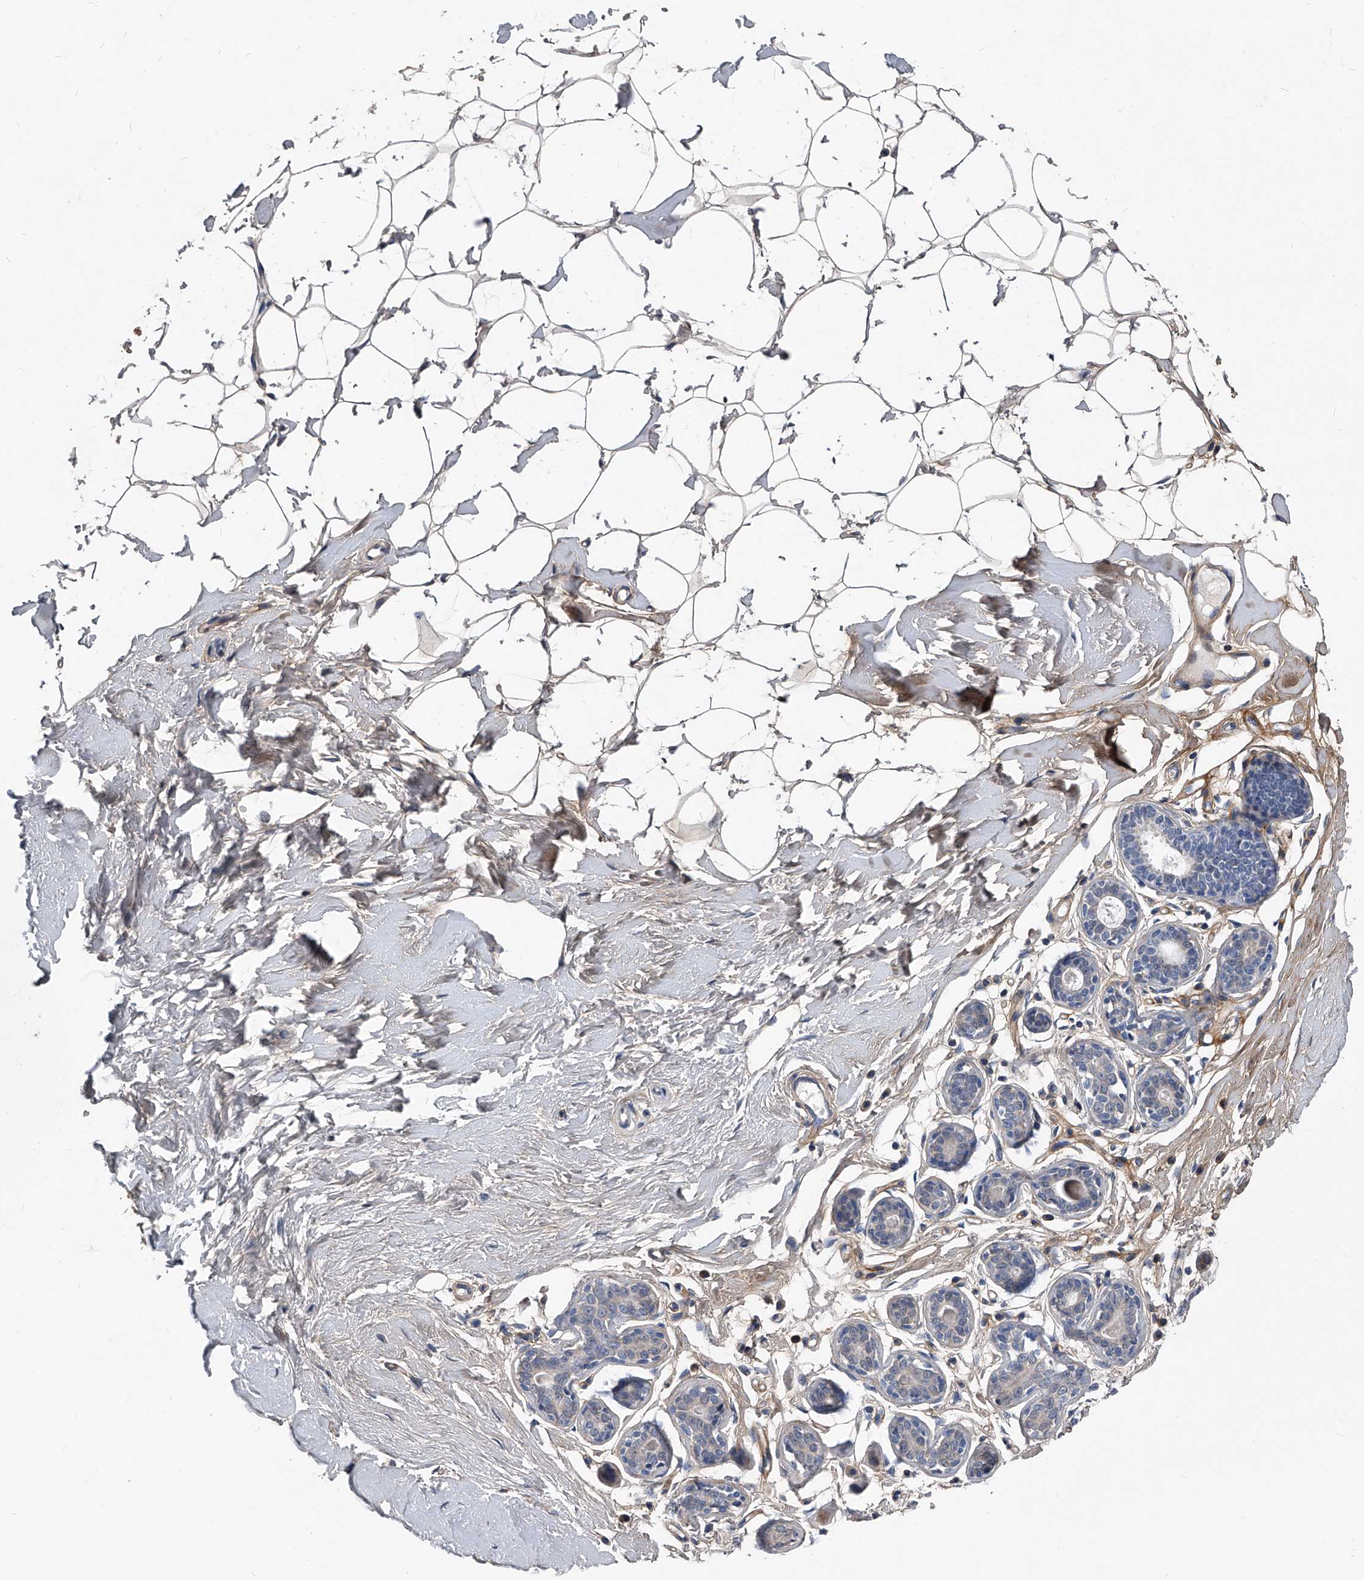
{"staining": {"intensity": "negative", "quantity": "none", "location": "none"}, "tissue": "adipose tissue", "cell_type": "Adipocytes", "image_type": "normal", "snomed": [{"axis": "morphology", "description": "Normal tissue, NOS"}, {"axis": "topography", "description": "Breast"}], "caption": "Immunohistochemical staining of unremarkable adipose tissue reveals no significant positivity in adipocytes.", "gene": "PHACTR1", "patient": {"sex": "female", "age": 23}}